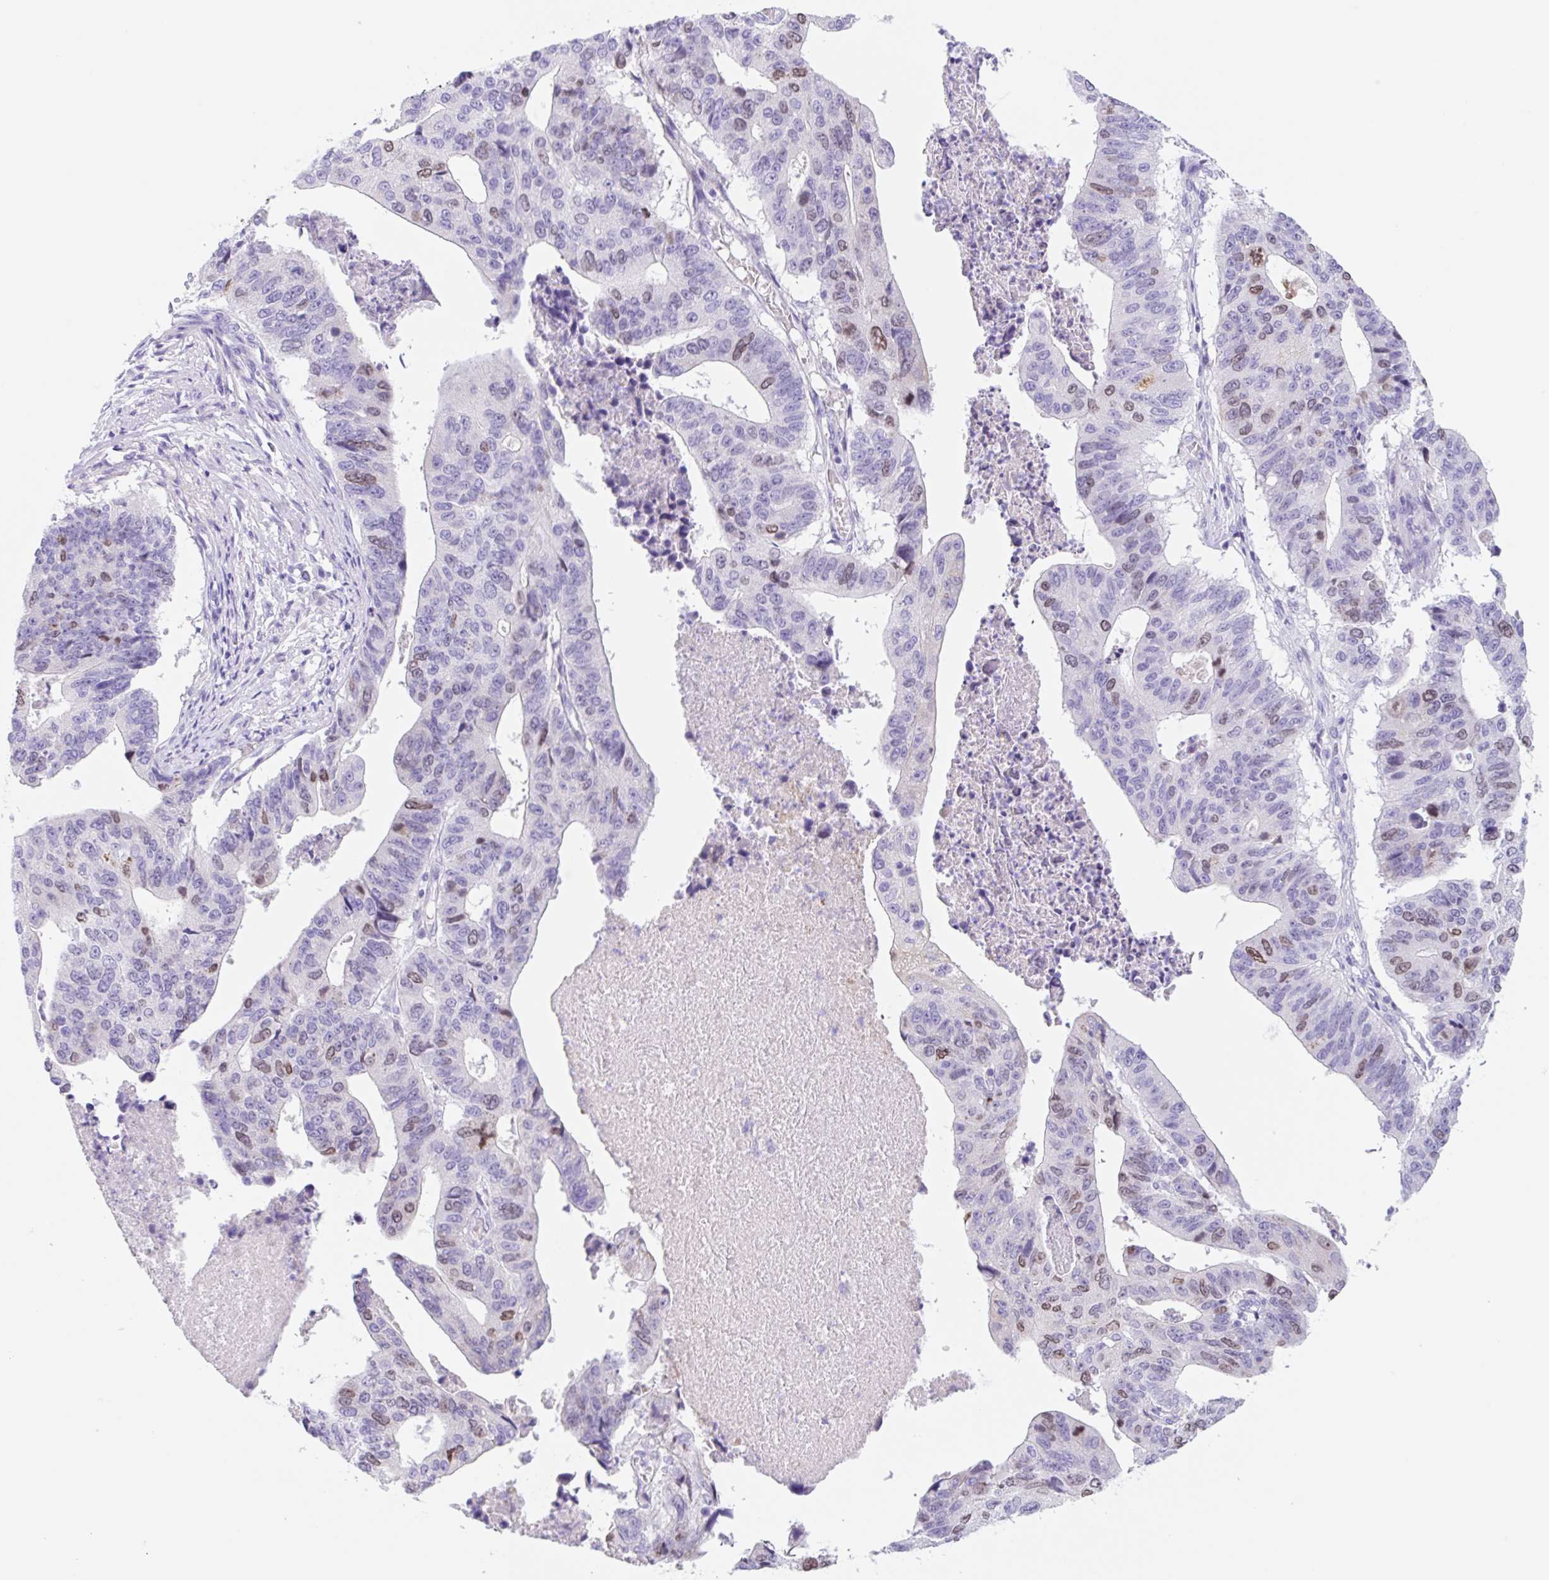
{"staining": {"intensity": "weak", "quantity": "<25%", "location": "nuclear"}, "tissue": "stomach cancer", "cell_type": "Tumor cells", "image_type": "cancer", "snomed": [{"axis": "morphology", "description": "Adenocarcinoma, NOS"}, {"axis": "topography", "description": "Stomach"}], "caption": "DAB immunohistochemical staining of human stomach adenocarcinoma reveals no significant staining in tumor cells.", "gene": "KLK8", "patient": {"sex": "male", "age": 59}}